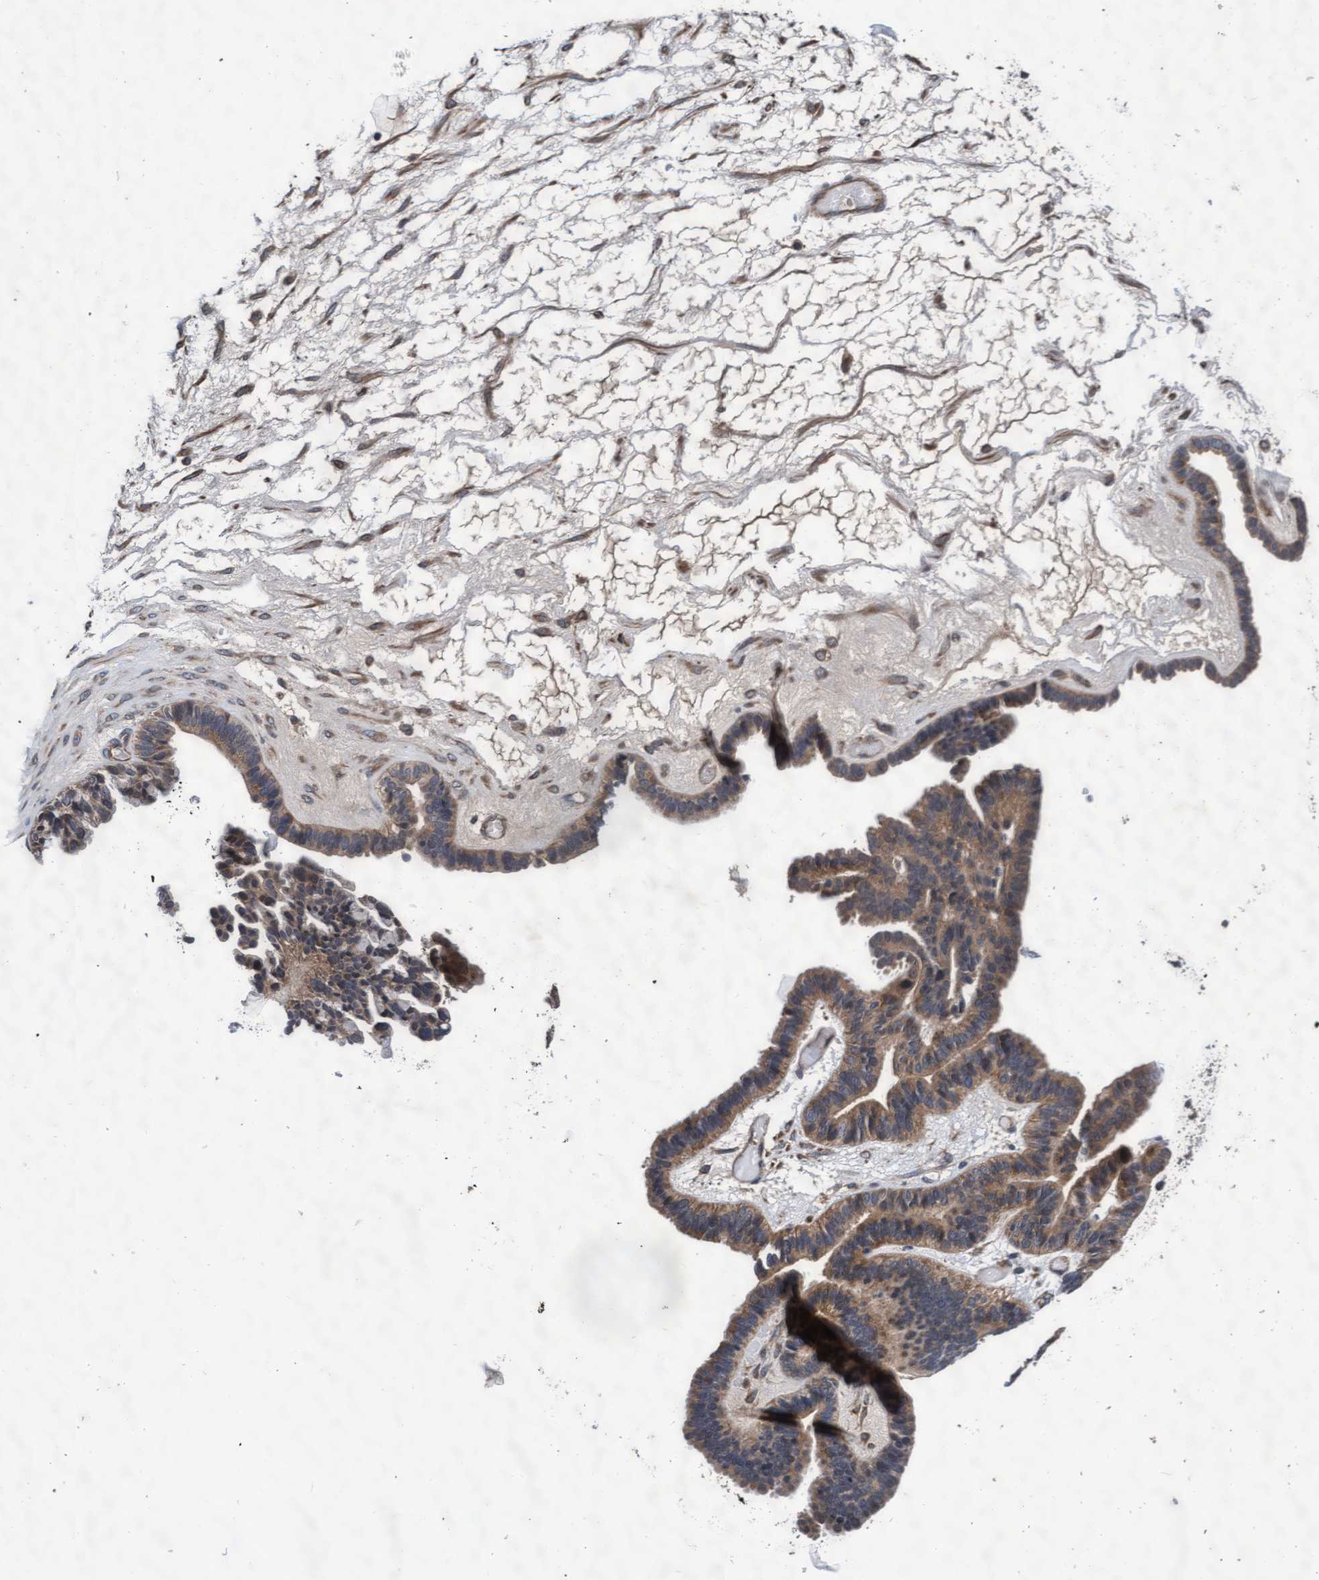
{"staining": {"intensity": "weak", "quantity": ">75%", "location": "cytoplasmic/membranous"}, "tissue": "ovarian cancer", "cell_type": "Tumor cells", "image_type": "cancer", "snomed": [{"axis": "morphology", "description": "Cystadenocarcinoma, serous, NOS"}, {"axis": "topography", "description": "Ovary"}], "caption": "Weak cytoplasmic/membranous staining for a protein is appreciated in about >75% of tumor cells of ovarian serous cystadenocarcinoma using immunohistochemistry (IHC).", "gene": "EFCAB13", "patient": {"sex": "female", "age": 56}}